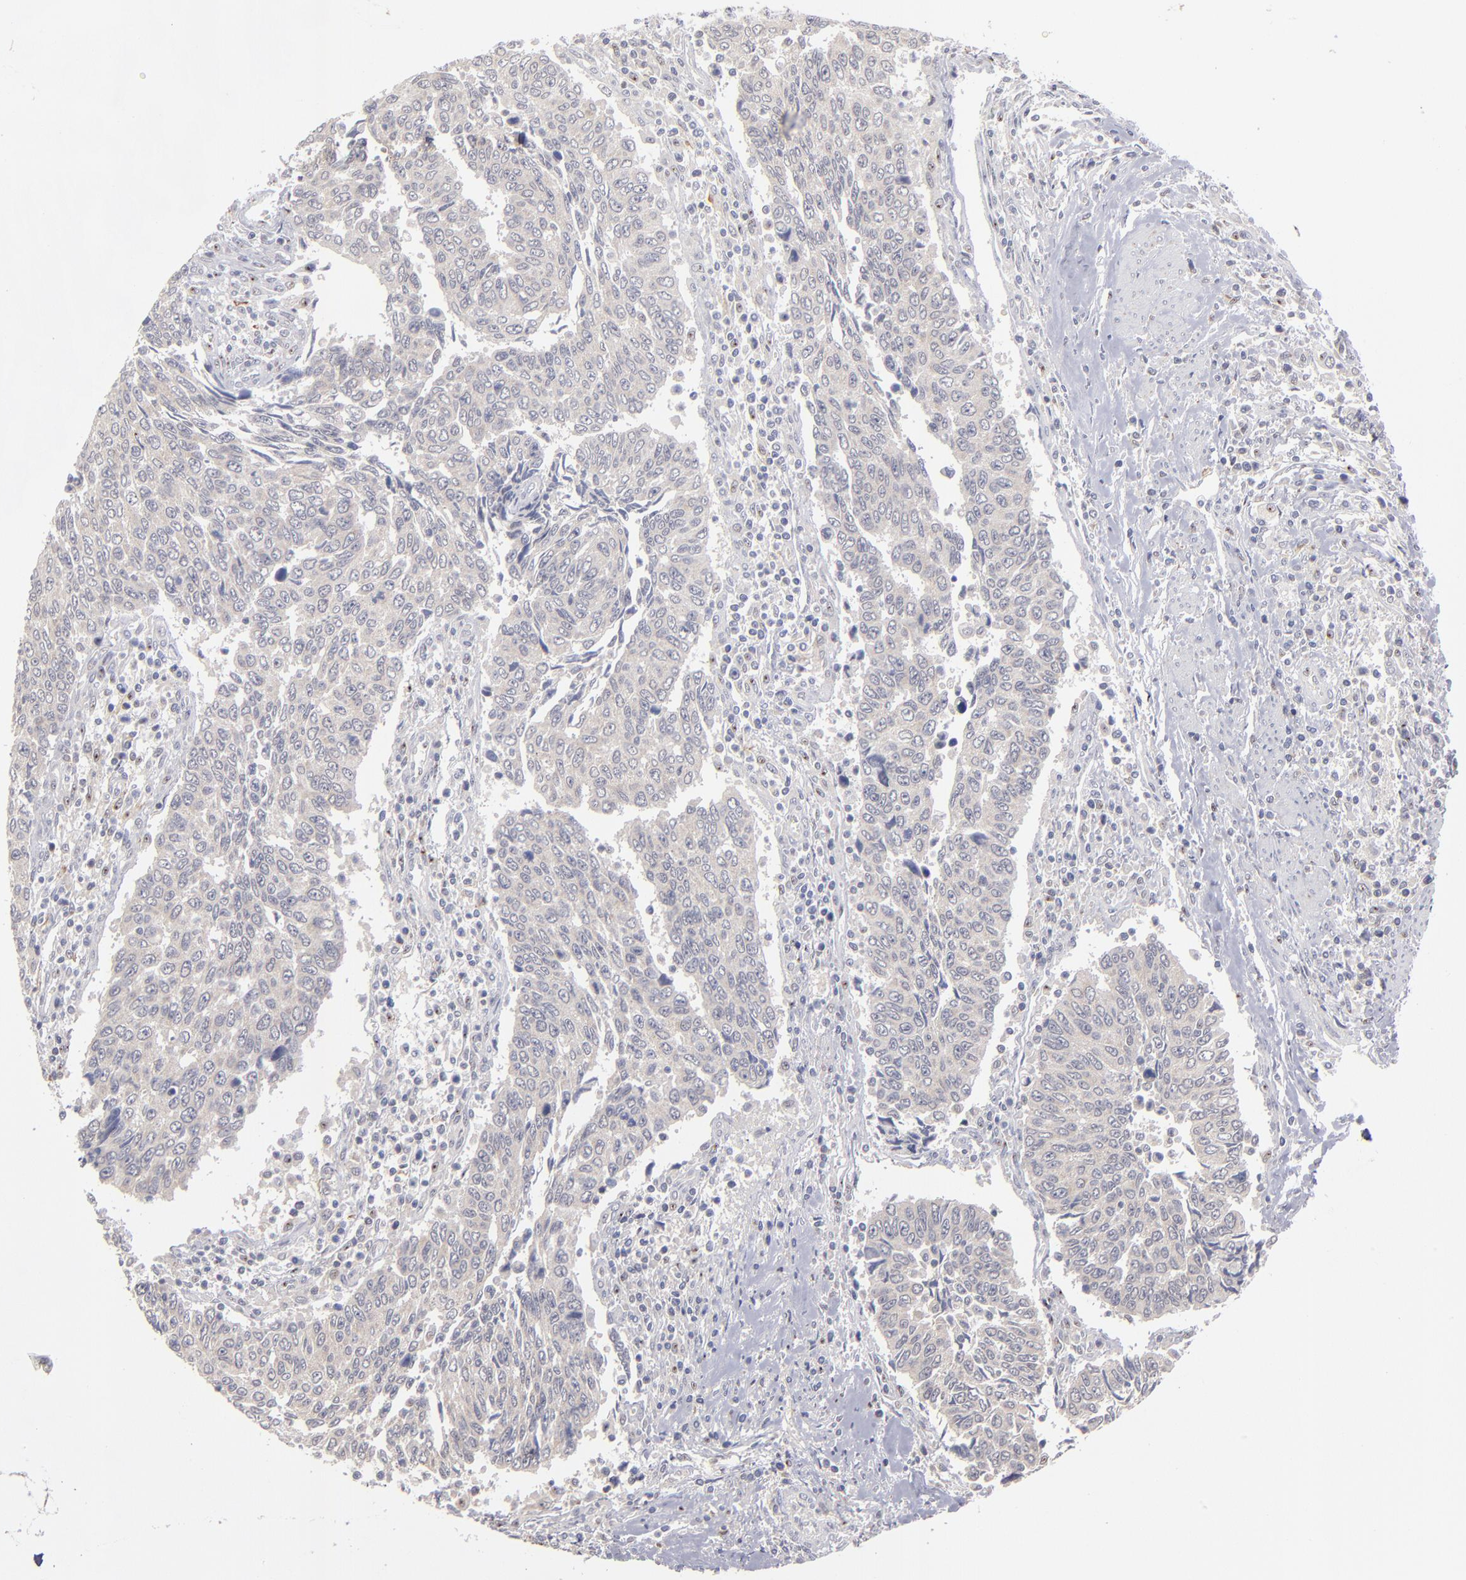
{"staining": {"intensity": "negative", "quantity": "none", "location": "none"}, "tissue": "urothelial cancer", "cell_type": "Tumor cells", "image_type": "cancer", "snomed": [{"axis": "morphology", "description": "Urothelial carcinoma, High grade"}, {"axis": "topography", "description": "Urinary bladder"}], "caption": "A high-resolution photomicrograph shows immunohistochemistry staining of high-grade urothelial carcinoma, which demonstrates no significant positivity in tumor cells.", "gene": "EXD2", "patient": {"sex": "male", "age": 86}}